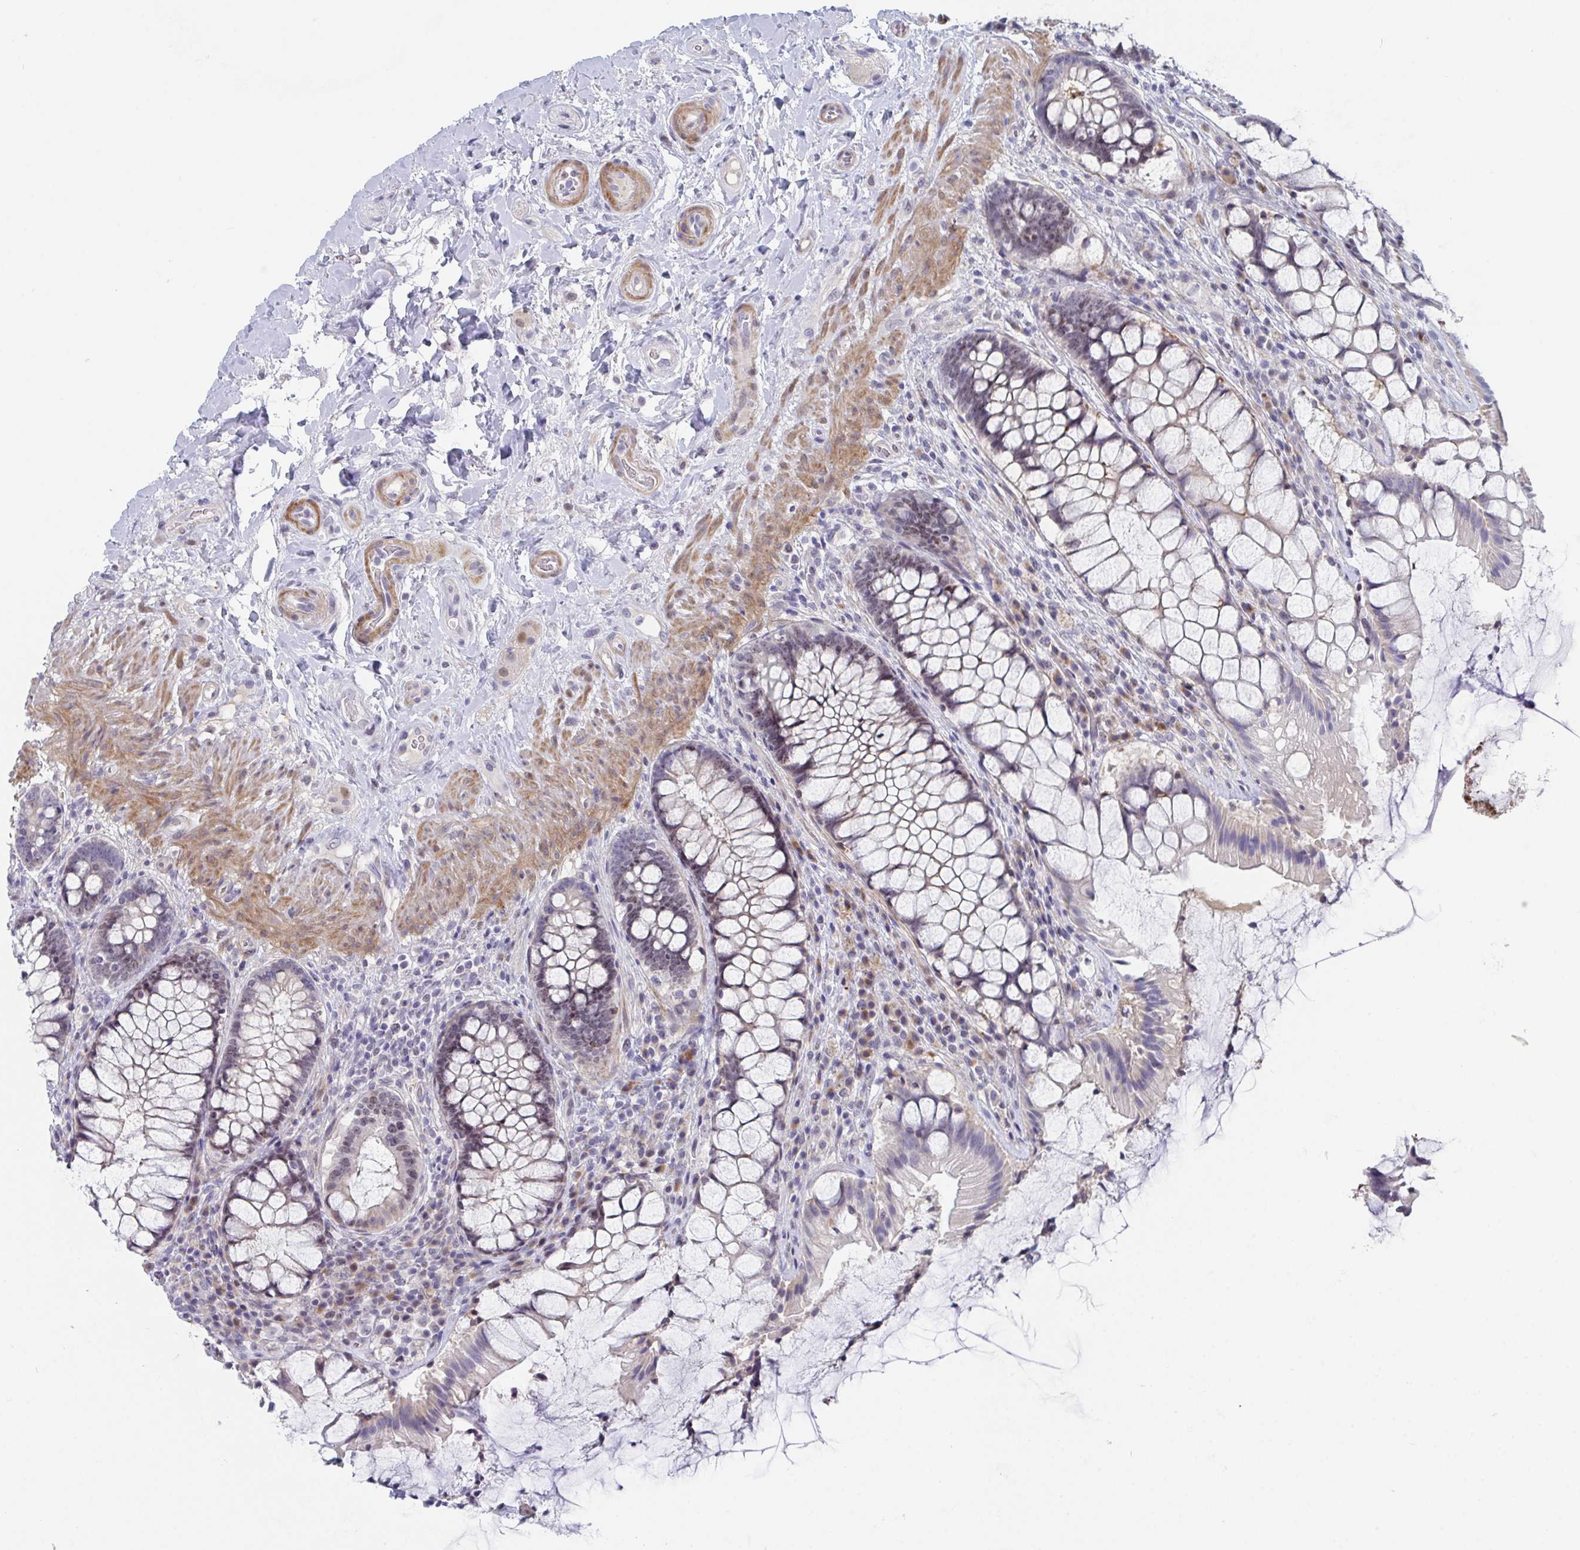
{"staining": {"intensity": "weak", "quantity": ">75%", "location": "nuclear"}, "tissue": "rectum", "cell_type": "Glandular cells", "image_type": "normal", "snomed": [{"axis": "morphology", "description": "Normal tissue, NOS"}, {"axis": "topography", "description": "Rectum"}], "caption": "The histopathology image exhibits staining of normal rectum, revealing weak nuclear protein expression (brown color) within glandular cells. The protein is shown in brown color, while the nuclei are stained blue.", "gene": "CENPT", "patient": {"sex": "female", "age": 58}}